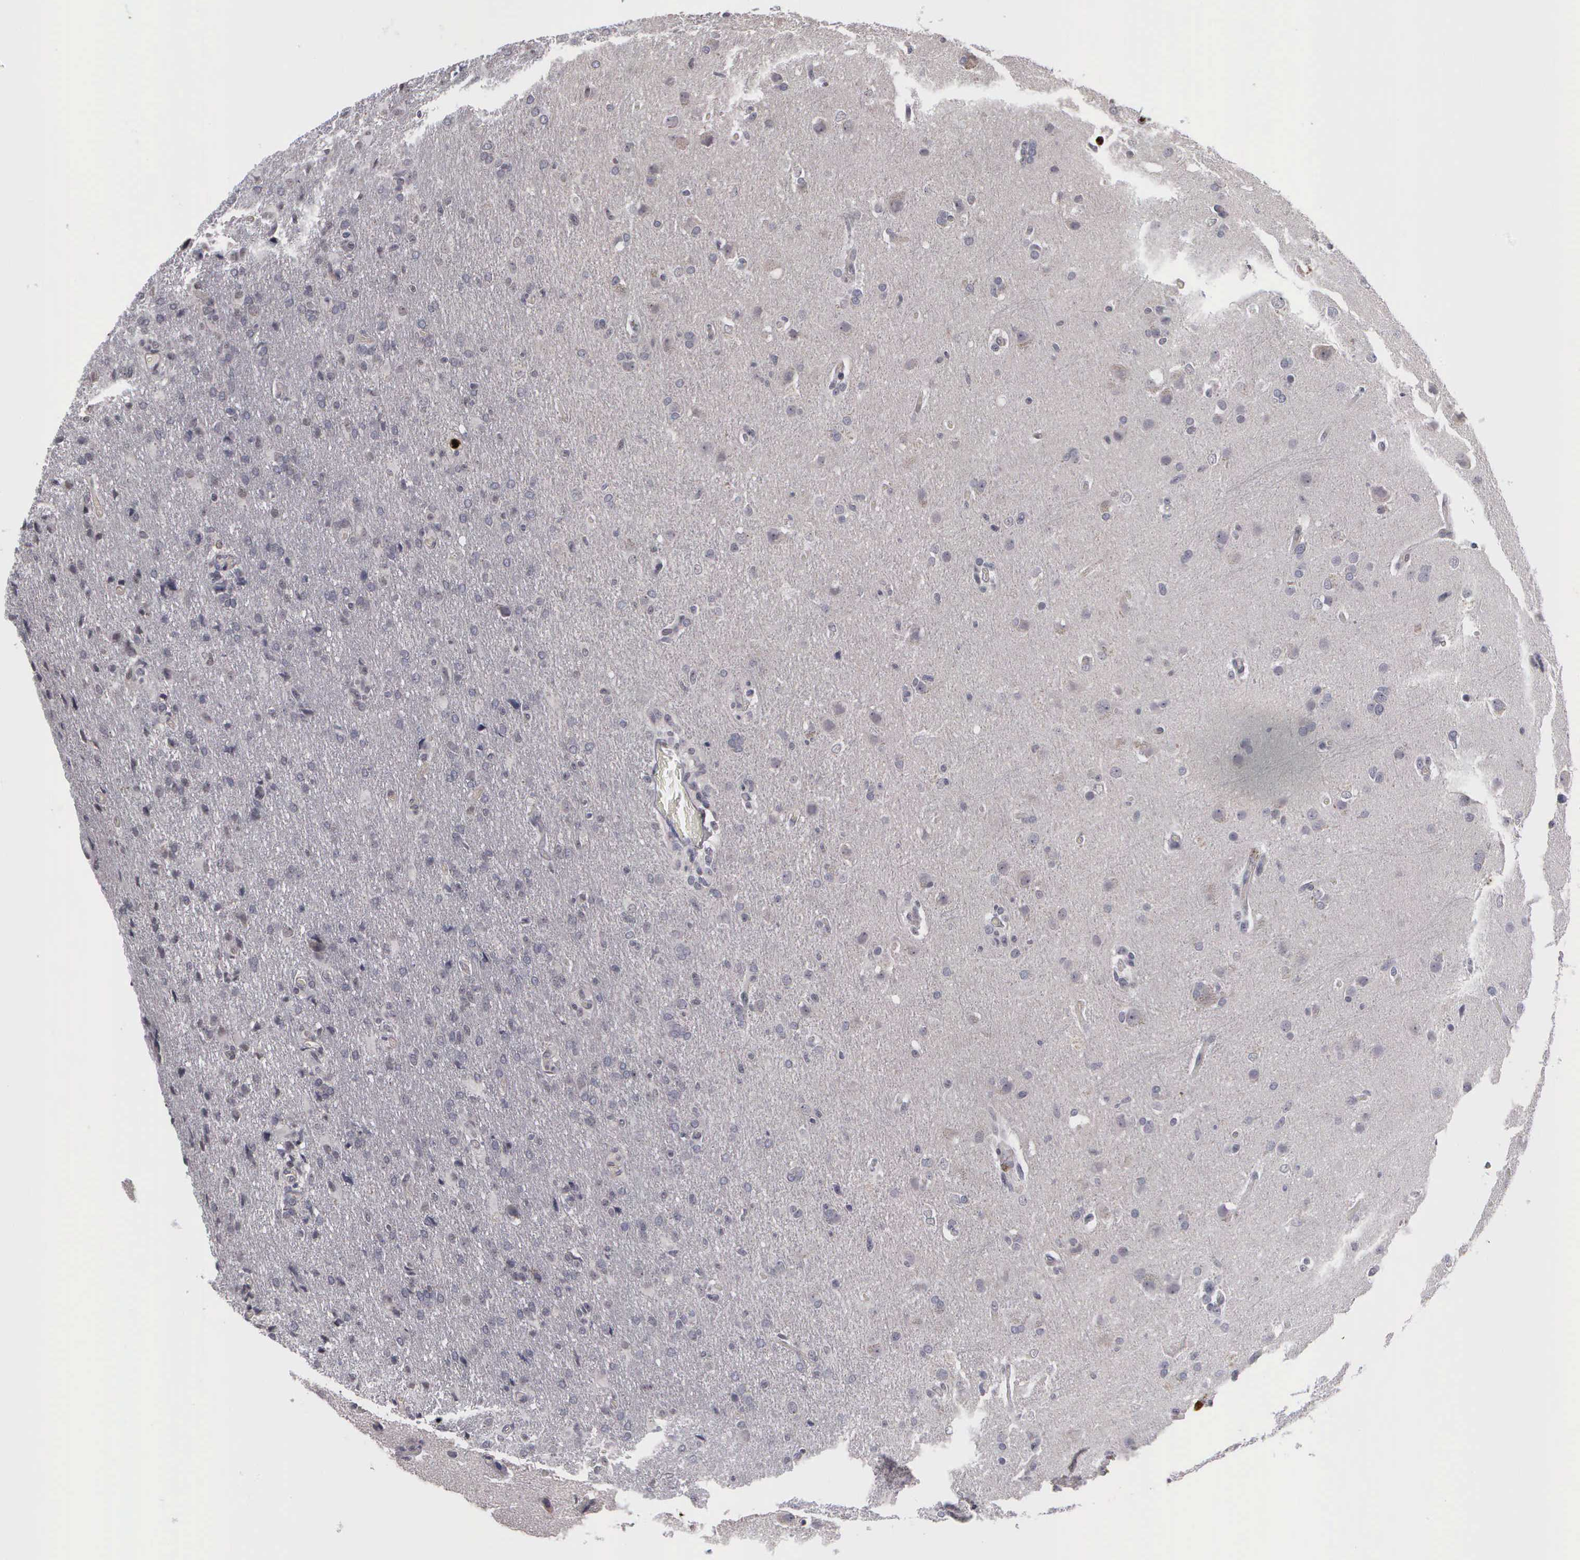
{"staining": {"intensity": "negative", "quantity": "none", "location": "none"}, "tissue": "glioma", "cell_type": "Tumor cells", "image_type": "cancer", "snomed": [{"axis": "morphology", "description": "Glioma, malignant, High grade"}, {"axis": "topography", "description": "Brain"}], "caption": "A micrograph of malignant high-grade glioma stained for a protein exhibits no brown staining in tumor cells.", "gene": "MMP9", "patient": {"sex": "male", "age": 68}}